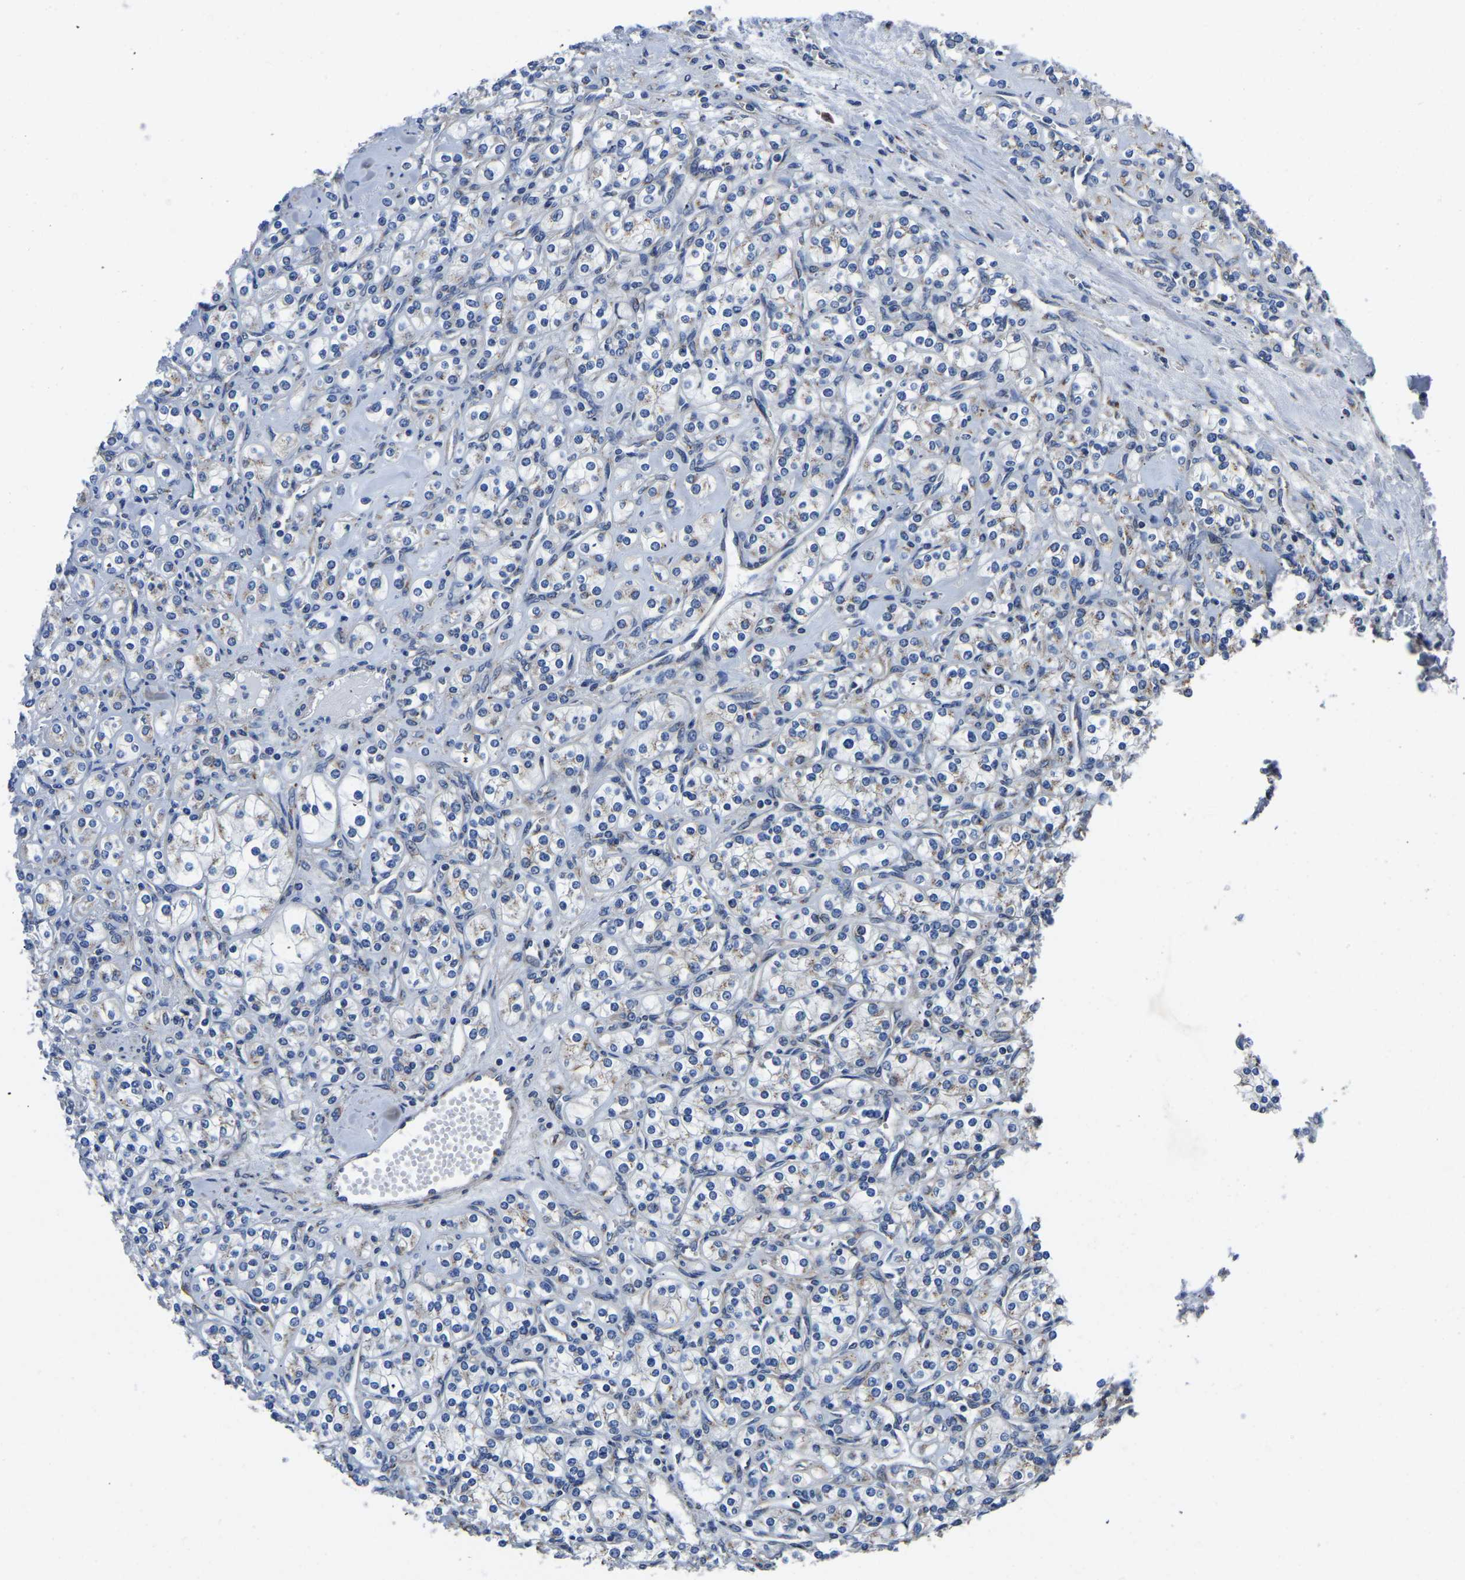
{"staining": {"intensity": "negative", "quantity": "none", "location": "none"}, "tissue": "renal cancer", "cell_type": "Tumor cells", "image_type": "cancer", "snomed": [{"axis": "morphology", "description": "Adenocarcinoma, NOS"}, {"axis": "topography", "description": "Kidney"}], "caption": "Human adenocarcinoma (renal) stained for a protein using immunohistochemistry (IHC) reveals no positivity in tumor cells.", "gene": "PDLIM7", "patient": {"sex": "male", "age": 77}}